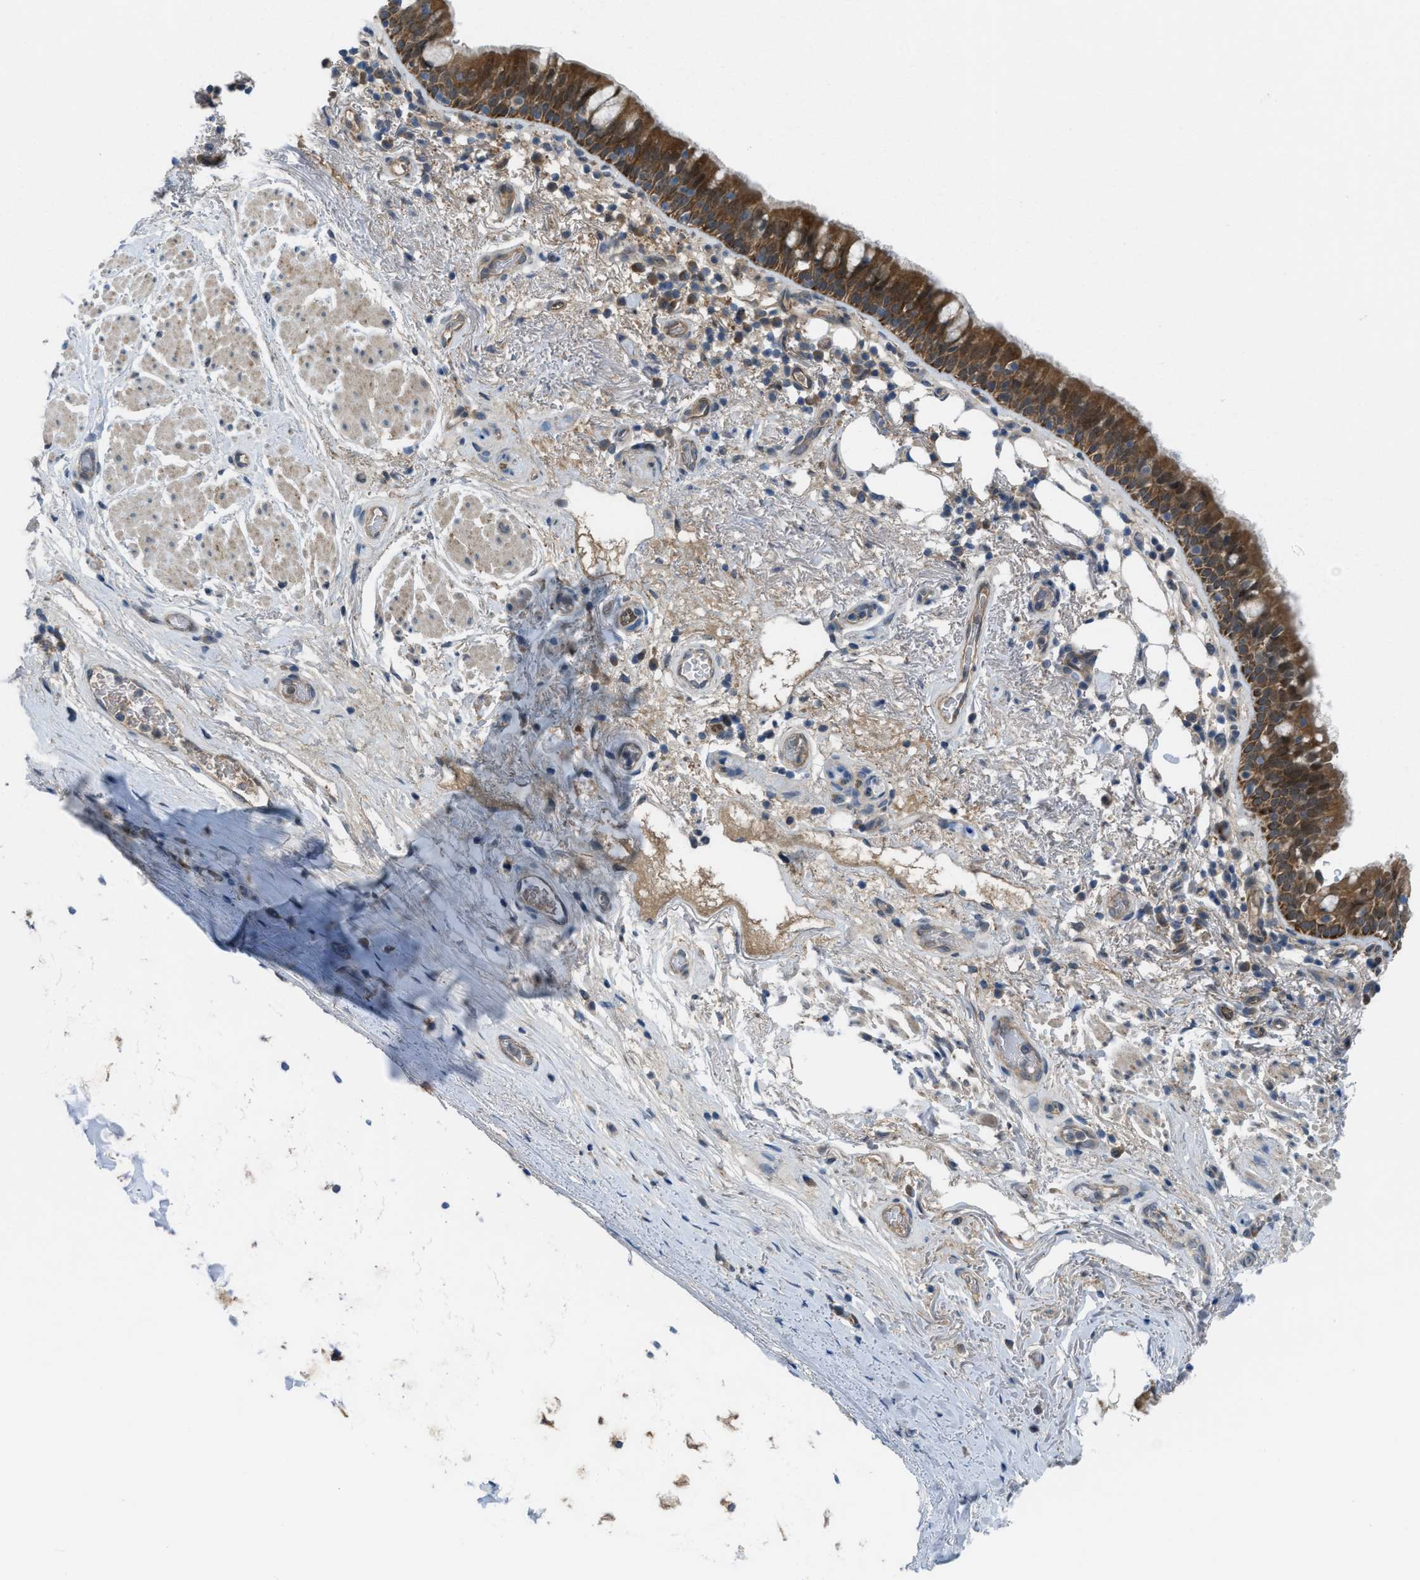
{"staining": {"intensity": "strong", "quantity": ">75%", "location": "cytoplasmic/membranous"}, "tissue": "bronchus", "cell_type": "Respiratory epithelial cells", "image_type": "normal", "snomed": [{"axis": "morphology", "description": "Normal tissue, NOS"}, {"axis": "morphology", "description": "Inflammation, NOS"}, {"axis": "topography", "description": "Cartilage tissue"}, {"axis": "topography", "description": "Bronchus"}], "caption": "Unremarkable bronchus shows strong cytoplasmic/membranous positivity in approximately >75% of respiratory epithelial cells.", "gene": "BAZ2B", "patient": {"sex": "male", "age": 77}}